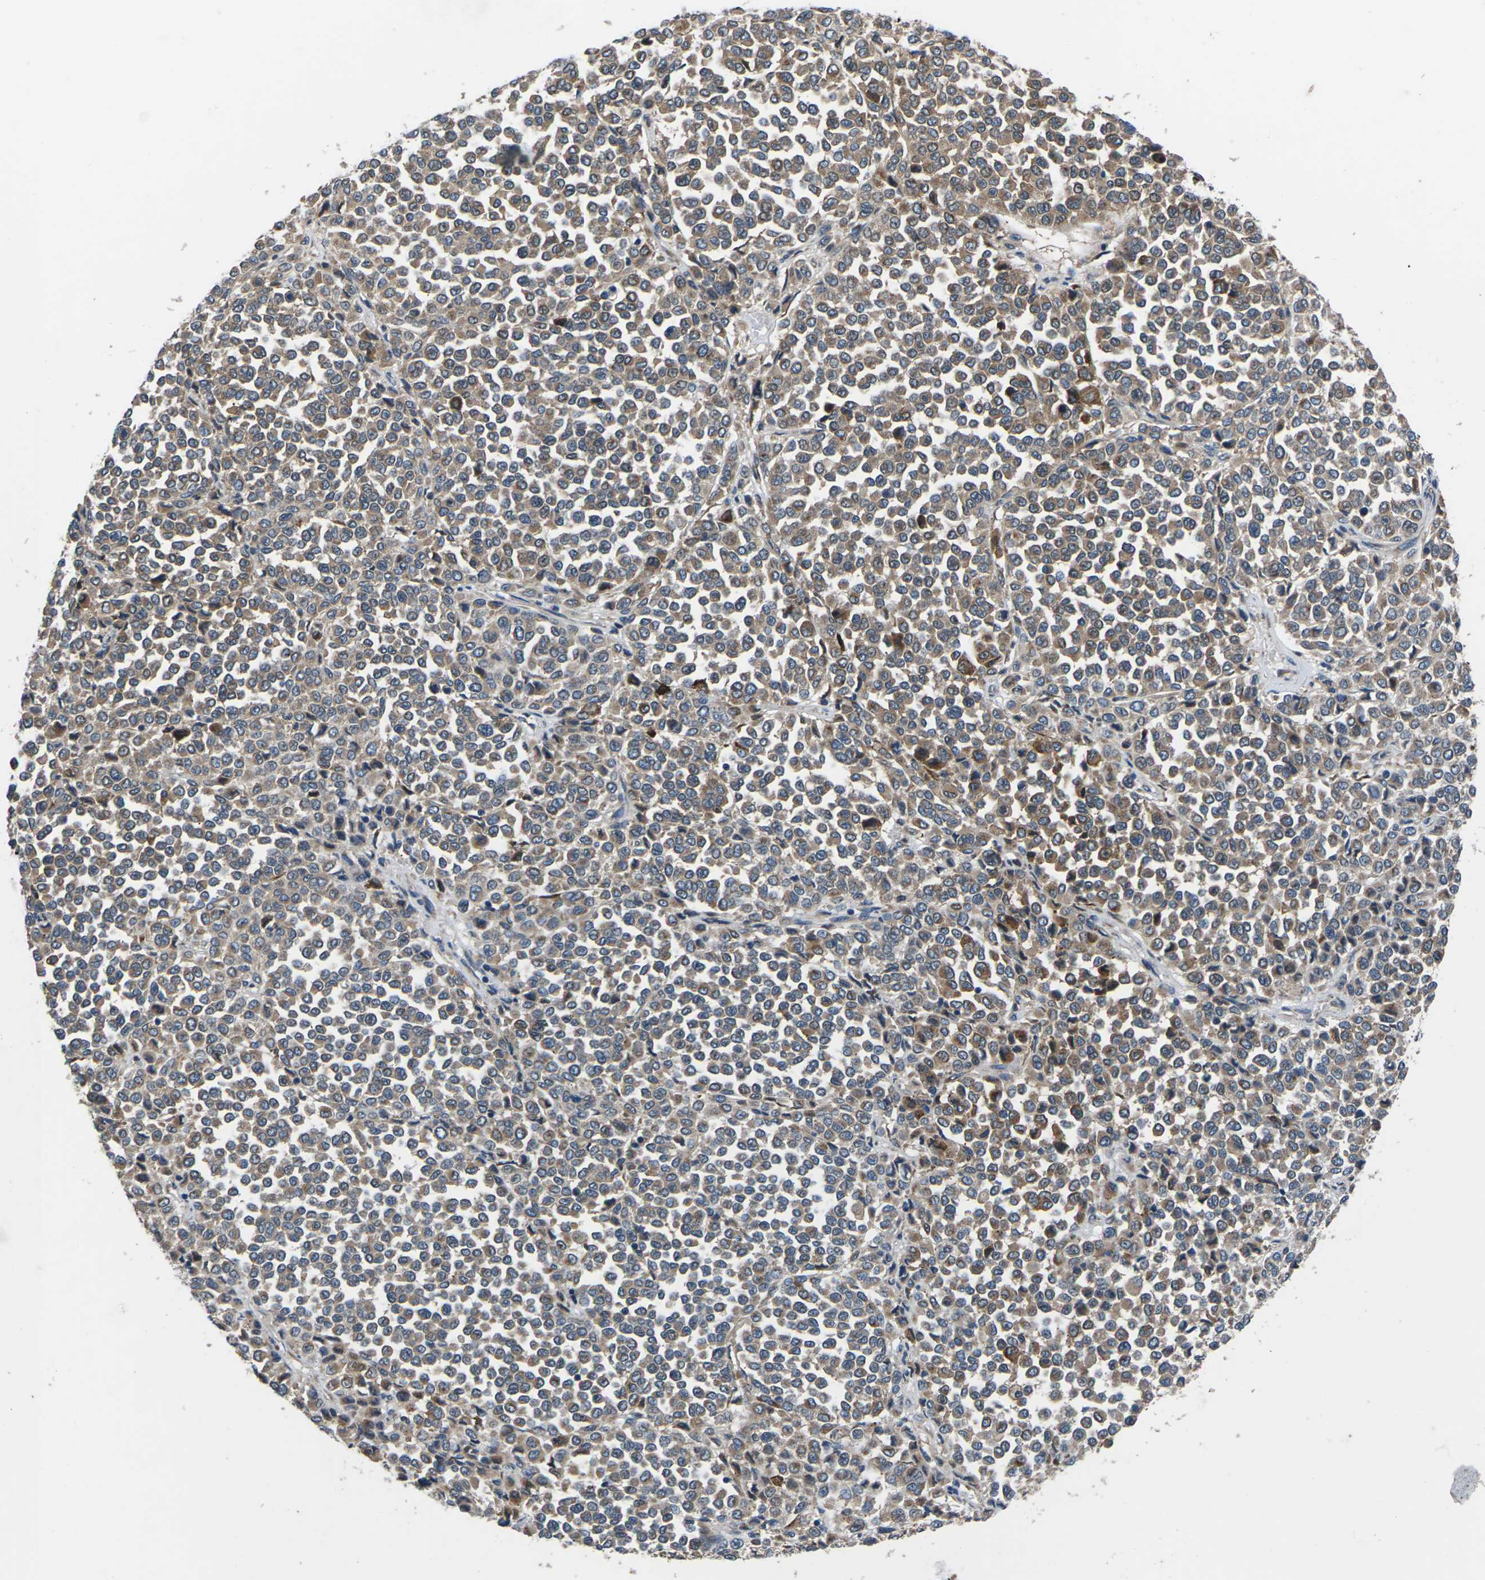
{"staining": {"intensity": "weak", "quantity": ">75%", "location": "cytoplasmic/membranous"}, "tissue": "melanoma", "cell_type": "Tumor cells", "image_type": "cancer", "snomed": [{"axis": "morphology", "description": "Malignant melanoma, Metastatic site"}, {"axis": "topography", "description": "Pancreas"}], "caption": "Brown immunohistochemical staining in melanoma displays weak cytoplasmic/membranous staining in about >75% of tumor cells.", "gene": "GABRP", "patient": {"sex": "female", "age": 30}}